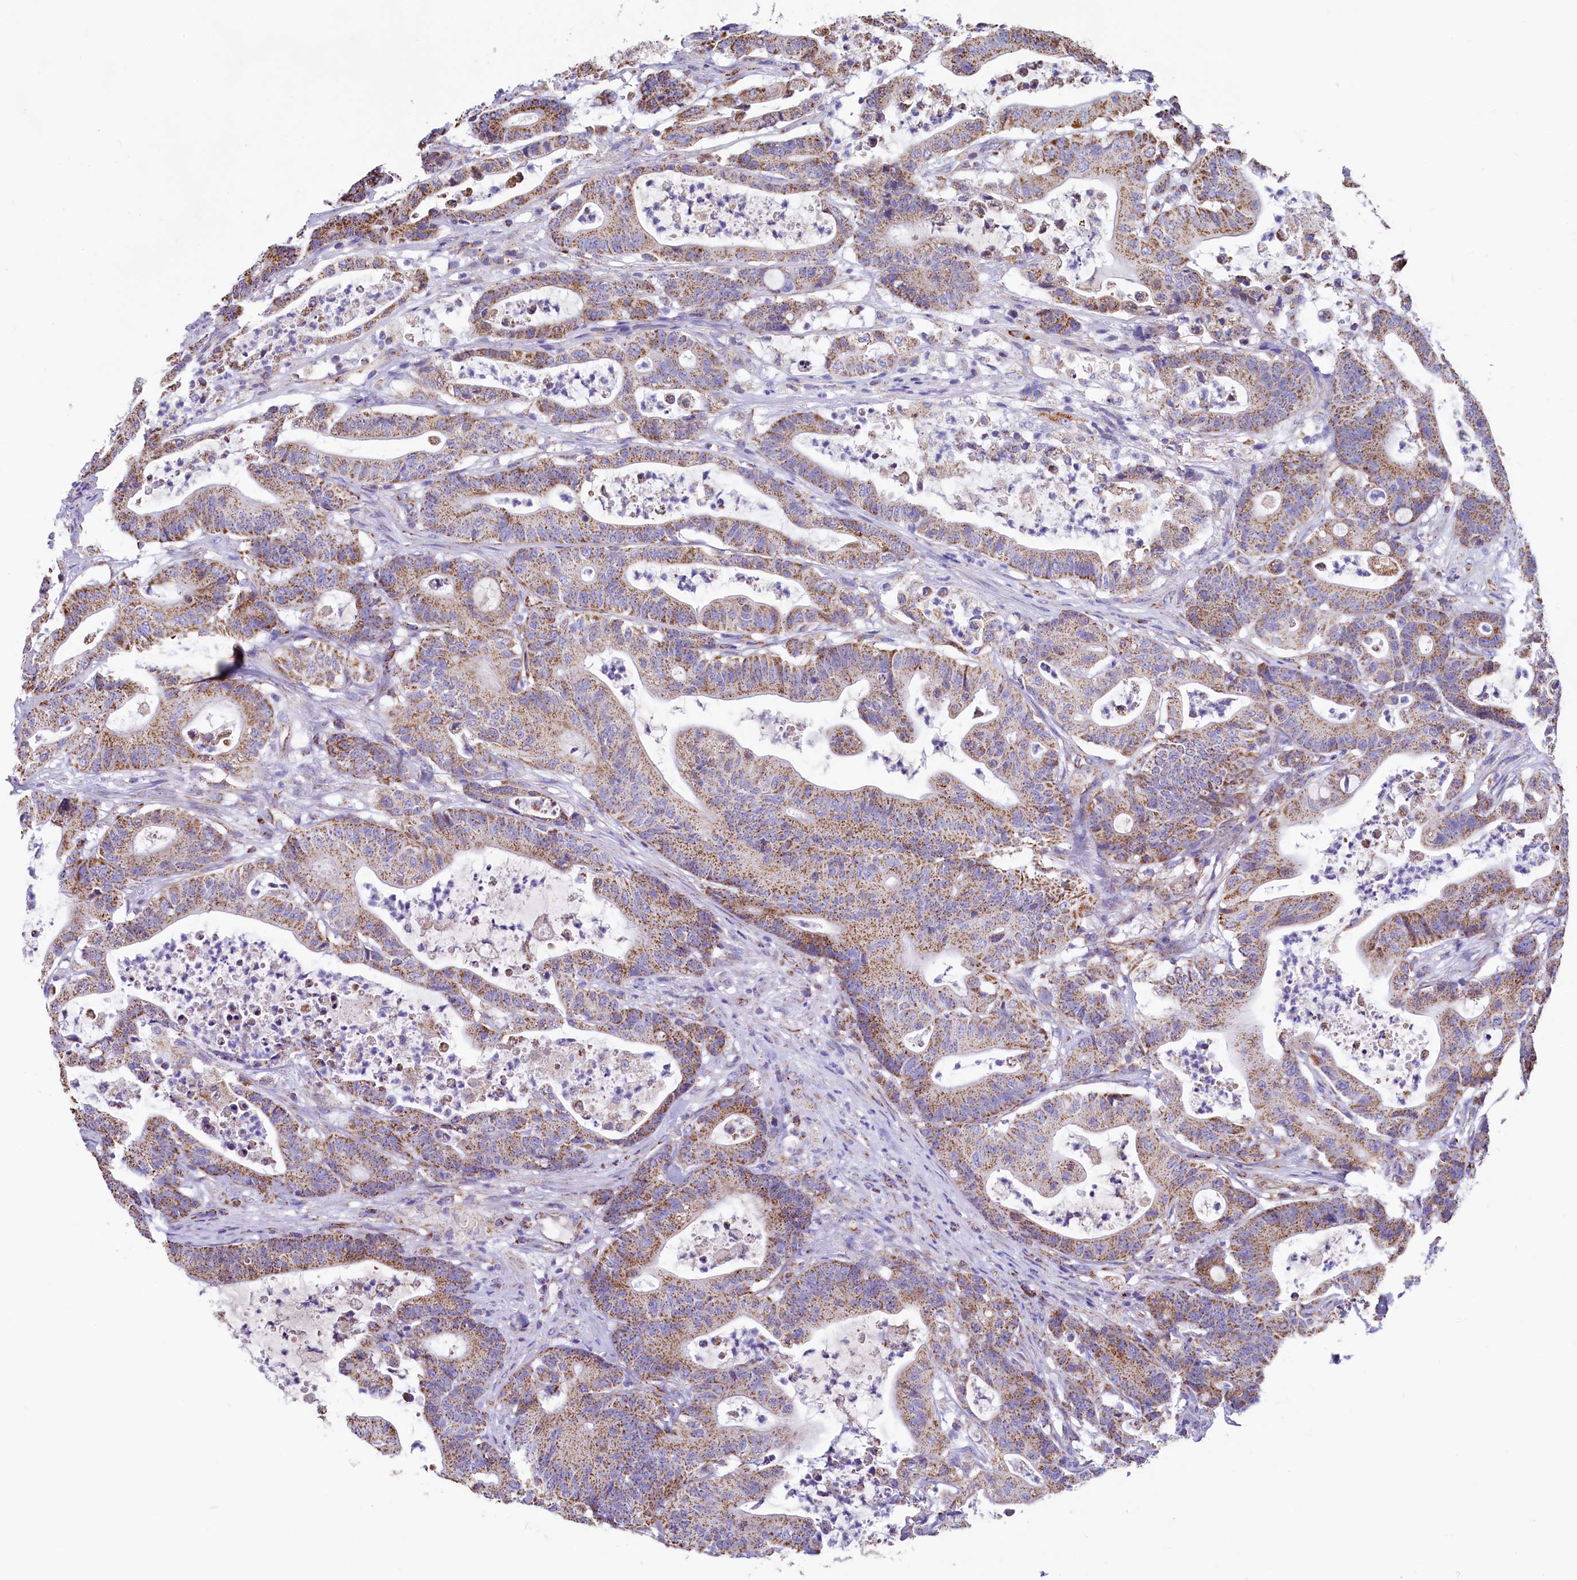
{"staining": {"intensity": "moderate", "quantity": ">75%", "location": "cytoplasmic/membranous"}, "tissue": "colorectal cancer", "cell_type": "Tumor cells", "image_type": "cancer", "snomed": [{"axis": "morphology", "description": "Adenocarcinoma, NOS"}, {"axis": "topography", "description": "Colon"}], "caption": "Protein expression analysis of colorectal adenocarcinoma shows moderate cytoplasmic/membranous expression in approximately >75% of tumor cells. (brown staining indicates protein expression, while blue staining denotes nuclei).", "gene": "IDH3A", "patient": {"sex": "female", "age": 84}}